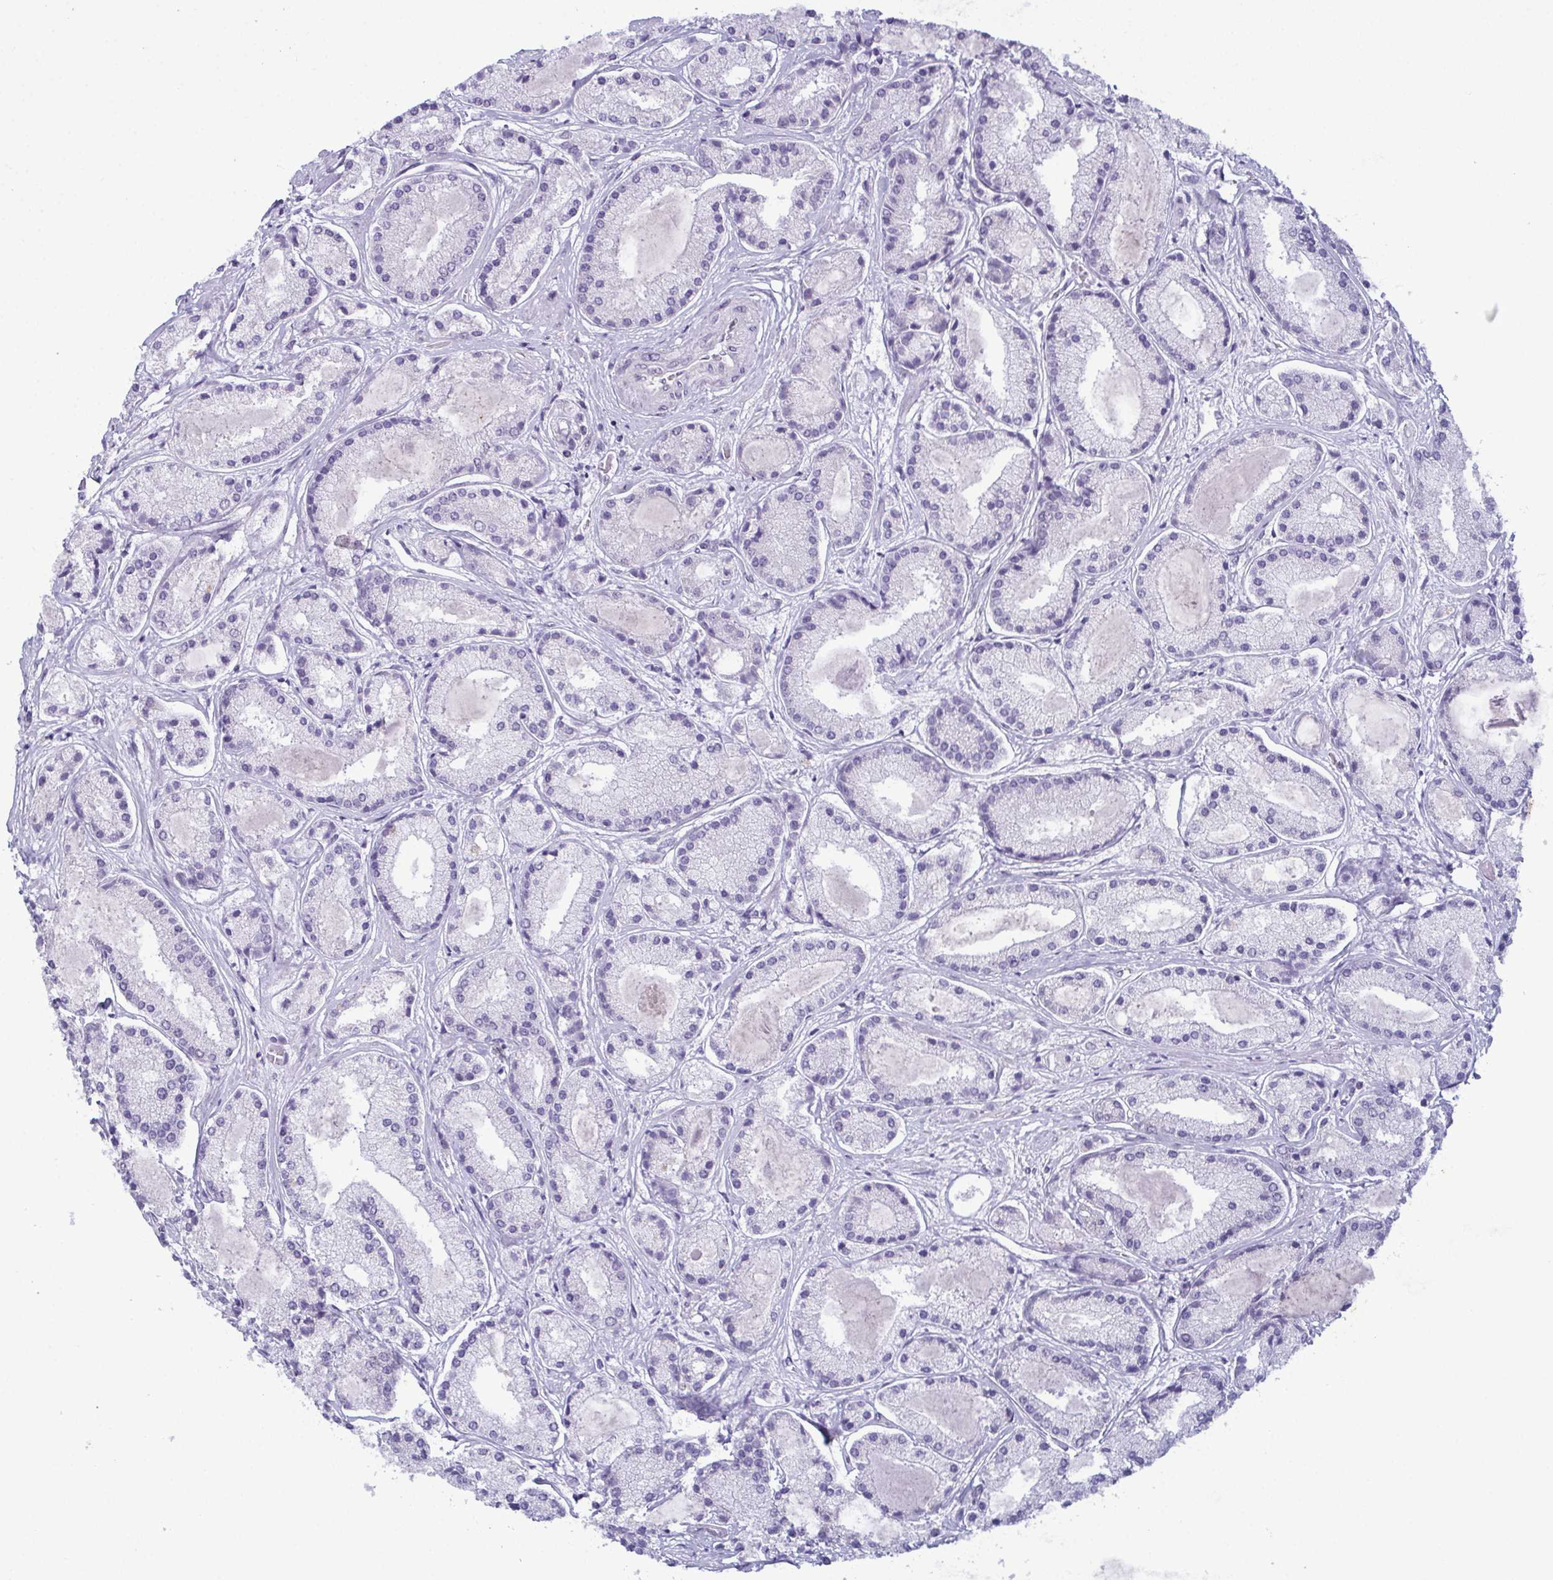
{"staining": {"intensity": "negative", "quantity": "none", "location": "none"}, "tissue": "prostate cancer", "cell_type": "Tumor cells", "image_type": "cancer", "snomed": [{"axis": "morphology", "description": "Adenocarcinoma, High grade"}, {"axis": "topography", "description": "Prostate"}], "caption": "The immunohistochemistry histopathology image has no significant expression in tumor cells of prostate cancer tissue.", "gene": "RBM7", "patient": {"sex": "male", "age": 67}}